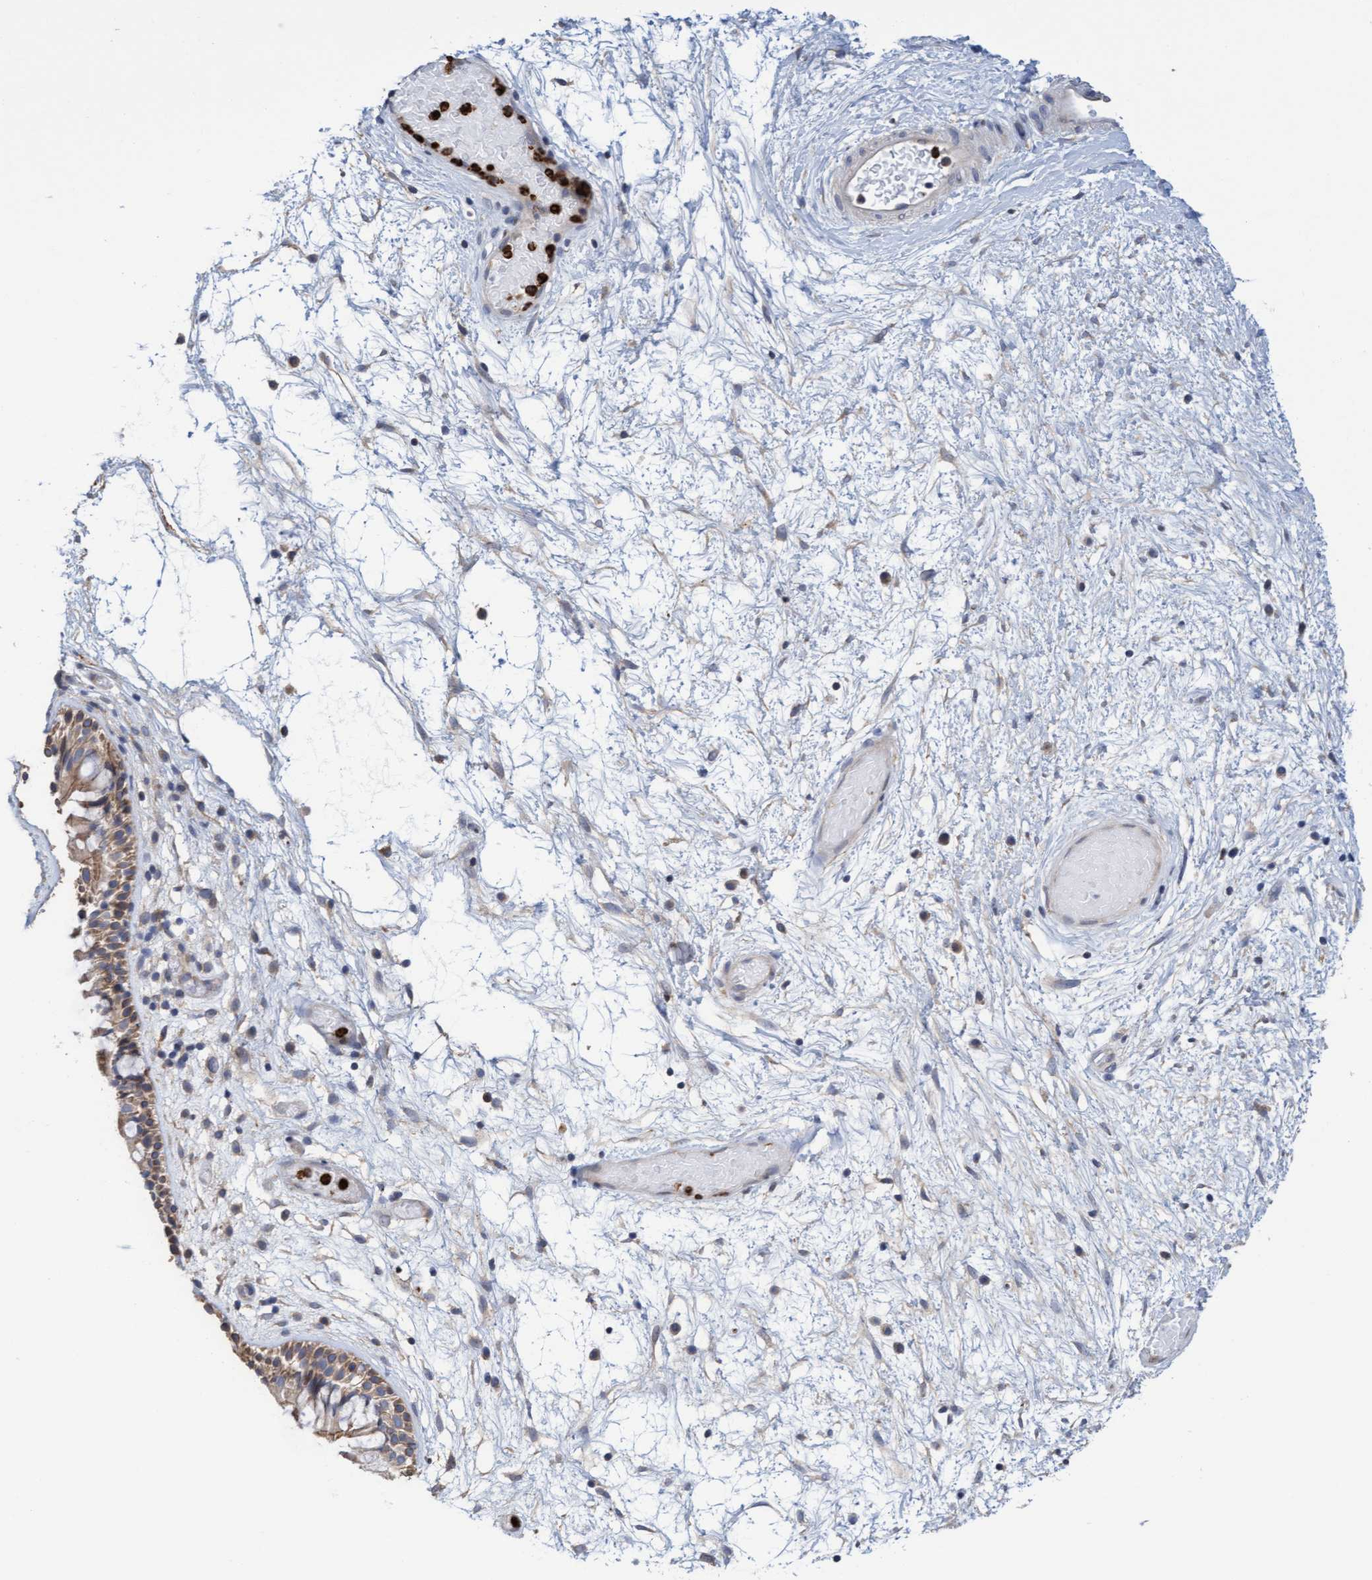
{"staining": {"intensity": "moderate", "quantity": "25%-75%", "location": "cytoplasmic/membranous"}, "tissue": "nasopharynx", "cell_type": "Respiratory epithelial cells", "image_type": "normal", "snomed": [{"axis": "morphology", "description": "Normal tissue, NOS"}, {"axis": "morphology", "description": "Inflammation, NOS"}, {"axis": "topography", "description": "Nasopharynx"}], "caption": "IHC (DAB) staining of unremarkable human nasopharynx displays moderate cytoplasmic/membranous protein expression in approximately 25%-75% of respiratory epithelial cells.", "gene": "MMP8", "patient": {"sex": "male", "age": 48}}